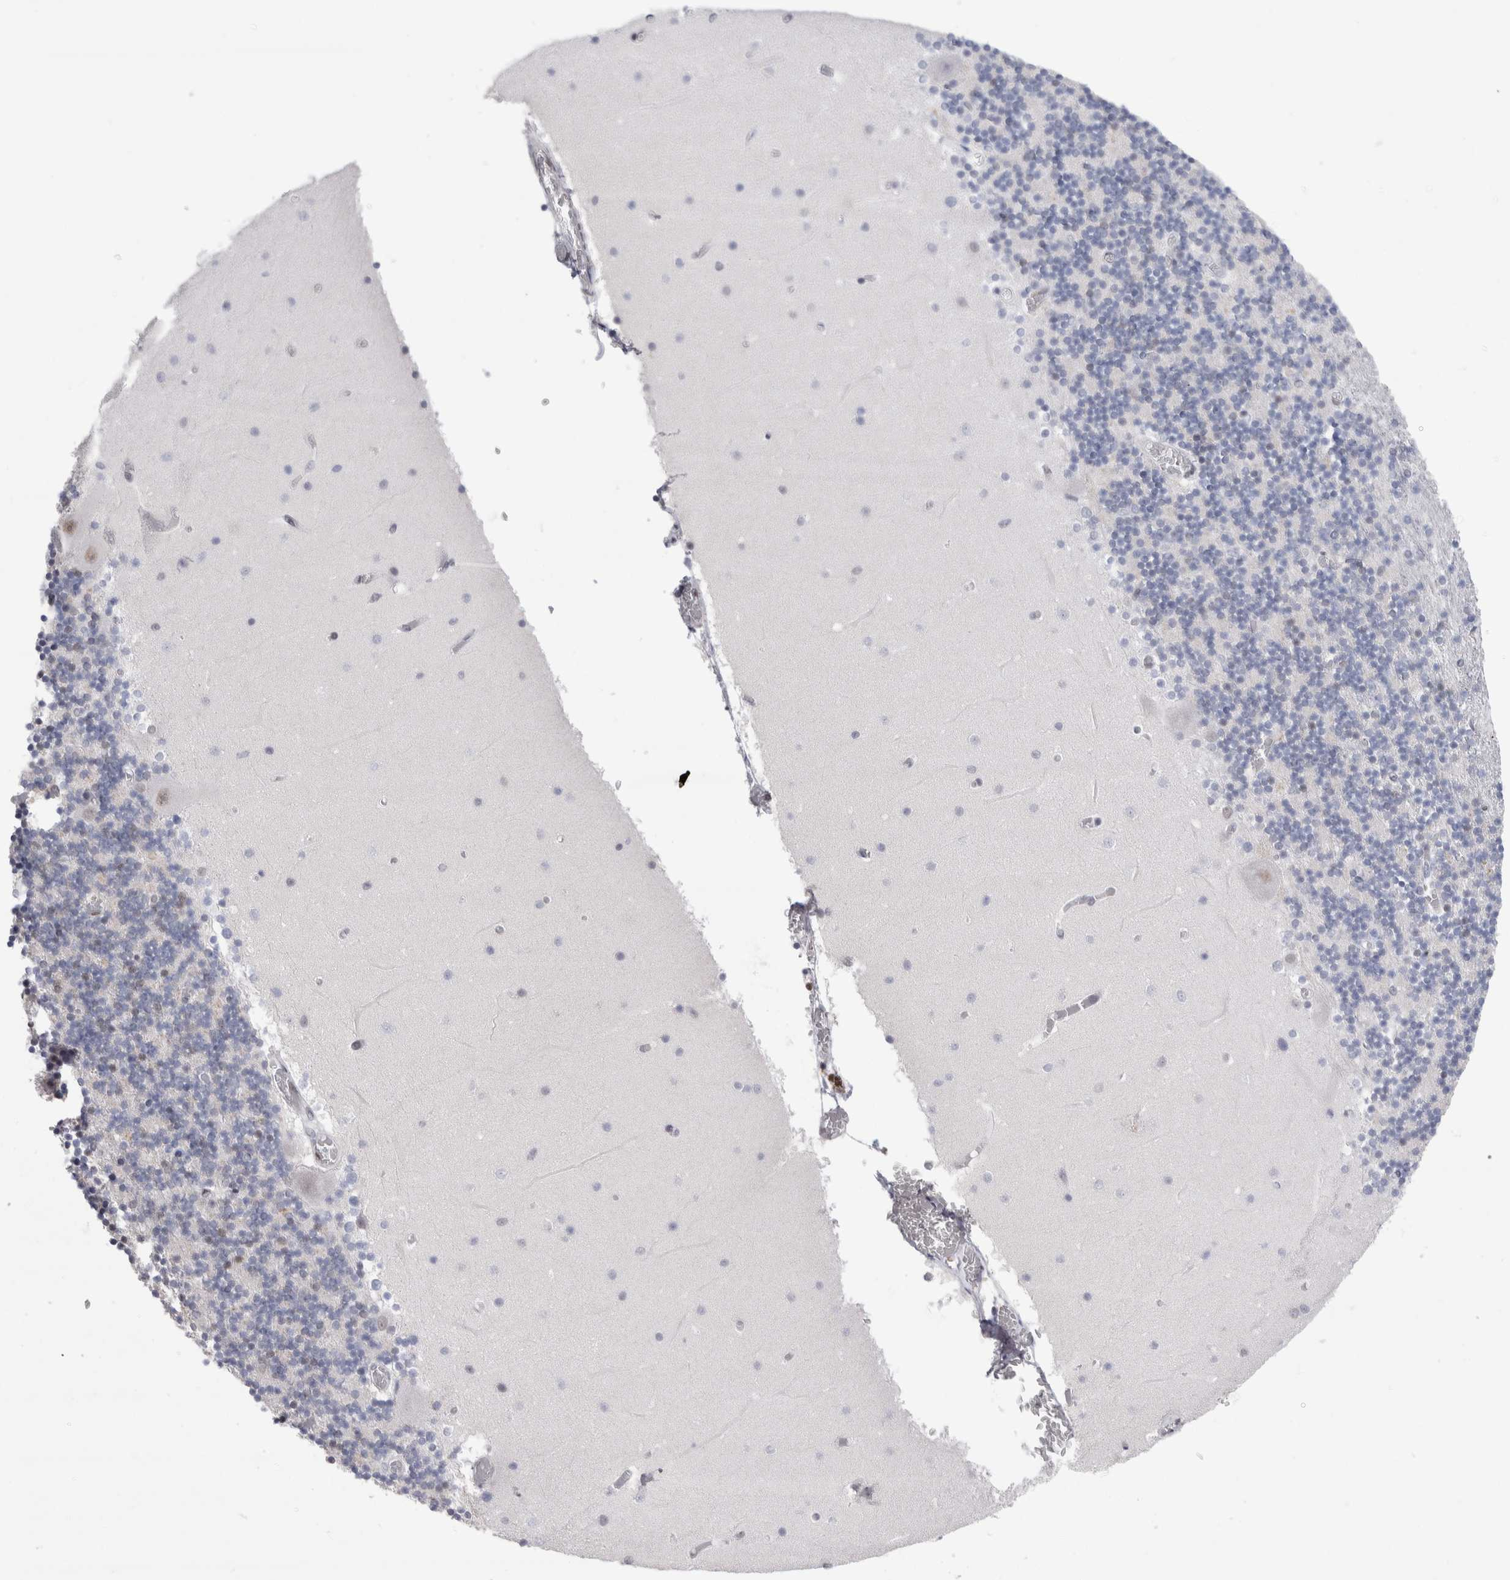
{"staining": {"intensity": "moderate", "quantity": "25%-75%", "location": "nuclear"}, "tissue": "cerebellum", "cell_type": "Cells in granular layer", "image_type": "normal", "snomed": [{"axis": "morphology", "description": "Normal tissue, NOS"}, {"axis": "topography", "description": "Cerebellum"}], "caption": "High-power microscopy captured an immunohistochemistry histopathology image of unremarkable cerebellum, revealing moderate nuclear positivity in about 25%-75% of cells in granular layer.", "gene": "RBM6", "patient": {"sex": "female", "age": 28}}